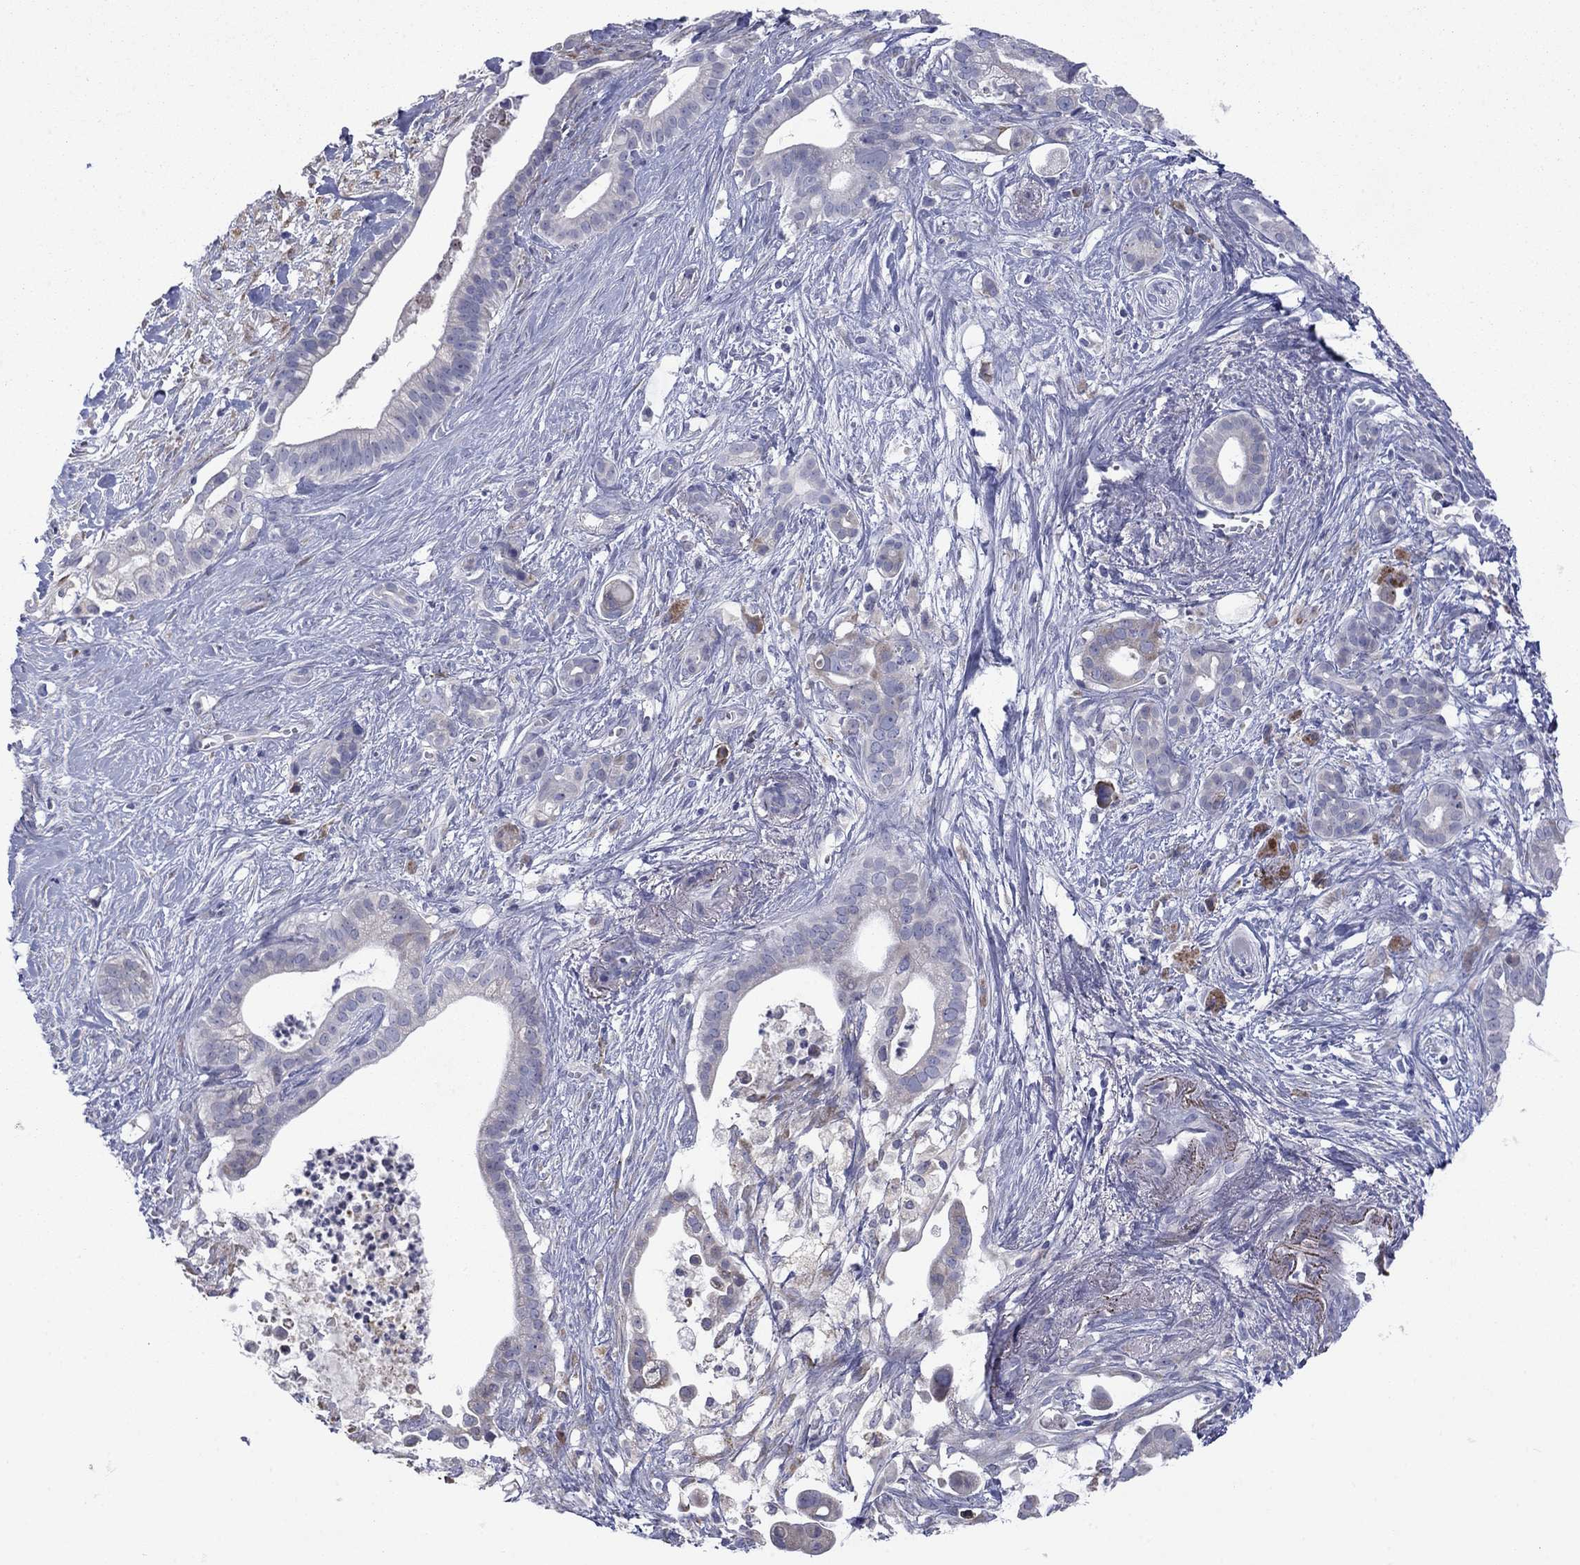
{"staining": {"intensity": "negative", "quantity": "none", "location": "none"}, "tissue": "pancreatic cancer", "cell_type": "Tumor cells", "image_type": "cancer", "snomed": [{"axis": "morphology", "description": "Adenocarcinoma, NOS"}, {"axis": "topography", "description": "Pancreas"}], "caption": "The micrograph exhibits no staining of tumor cells in pancreatic cancer (adenocarcinoma).", "gene": "TMPRSS11A", "patient": {"sex": "male", "age": 61}}